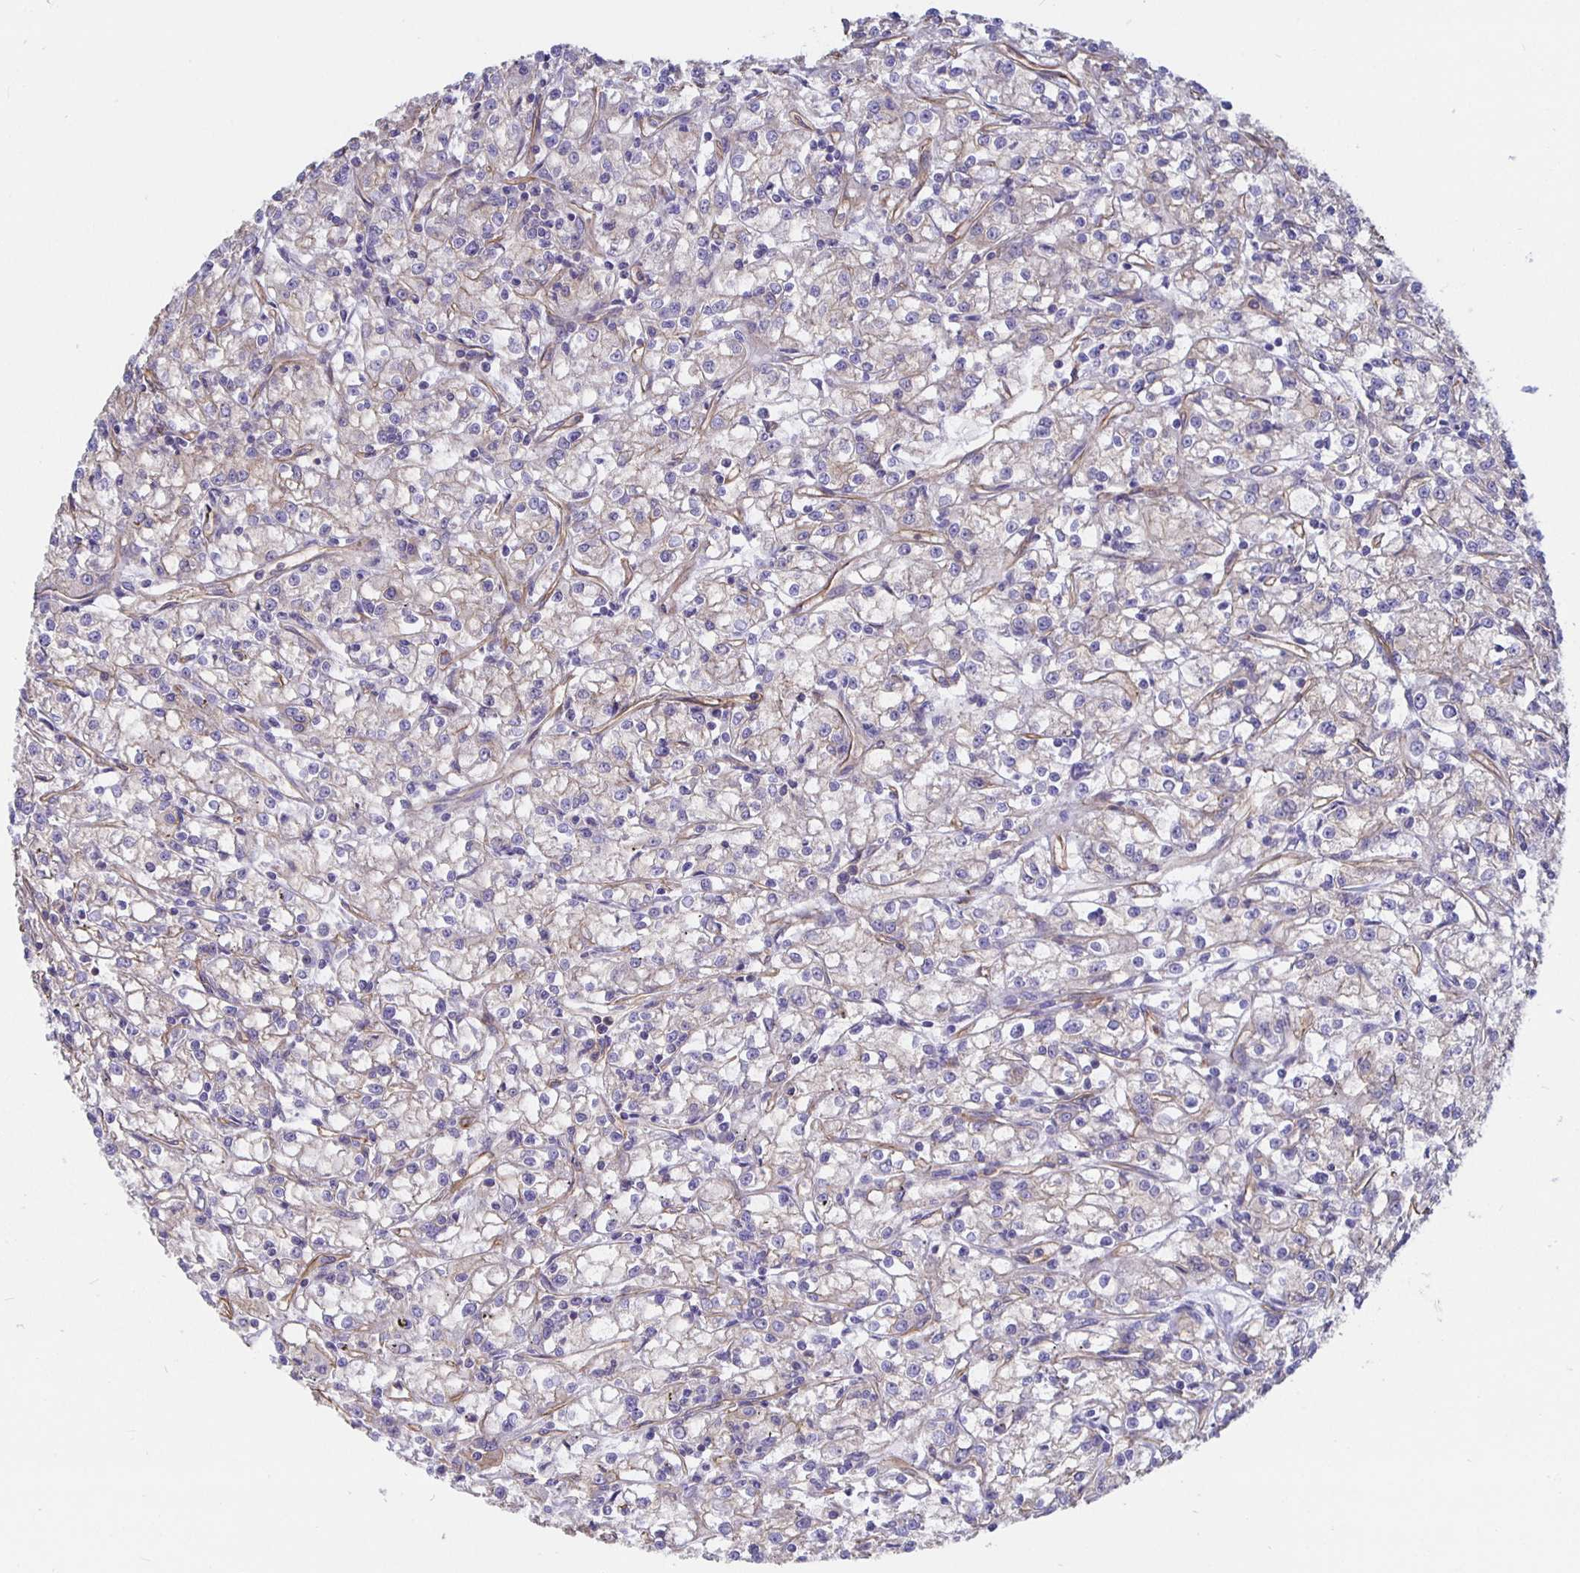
{"staining": {"intensity": "negative", "quantity": "none", "location": "none"}, "tissue": "renal cancer", "cell_type": "Tumor cells", "image_type": "cancer", "snomed": [{"axis": "morphology", "description": "Adenocarcinoma, NOS"}, {"axis": "topography", "description": "Kidney"}], "caption": "Tumor cells show no significant protein expression in adenocarcinoma (renal).", "gene": "ARHGEF39", "patient": {"sex": "female", "age": 59}}